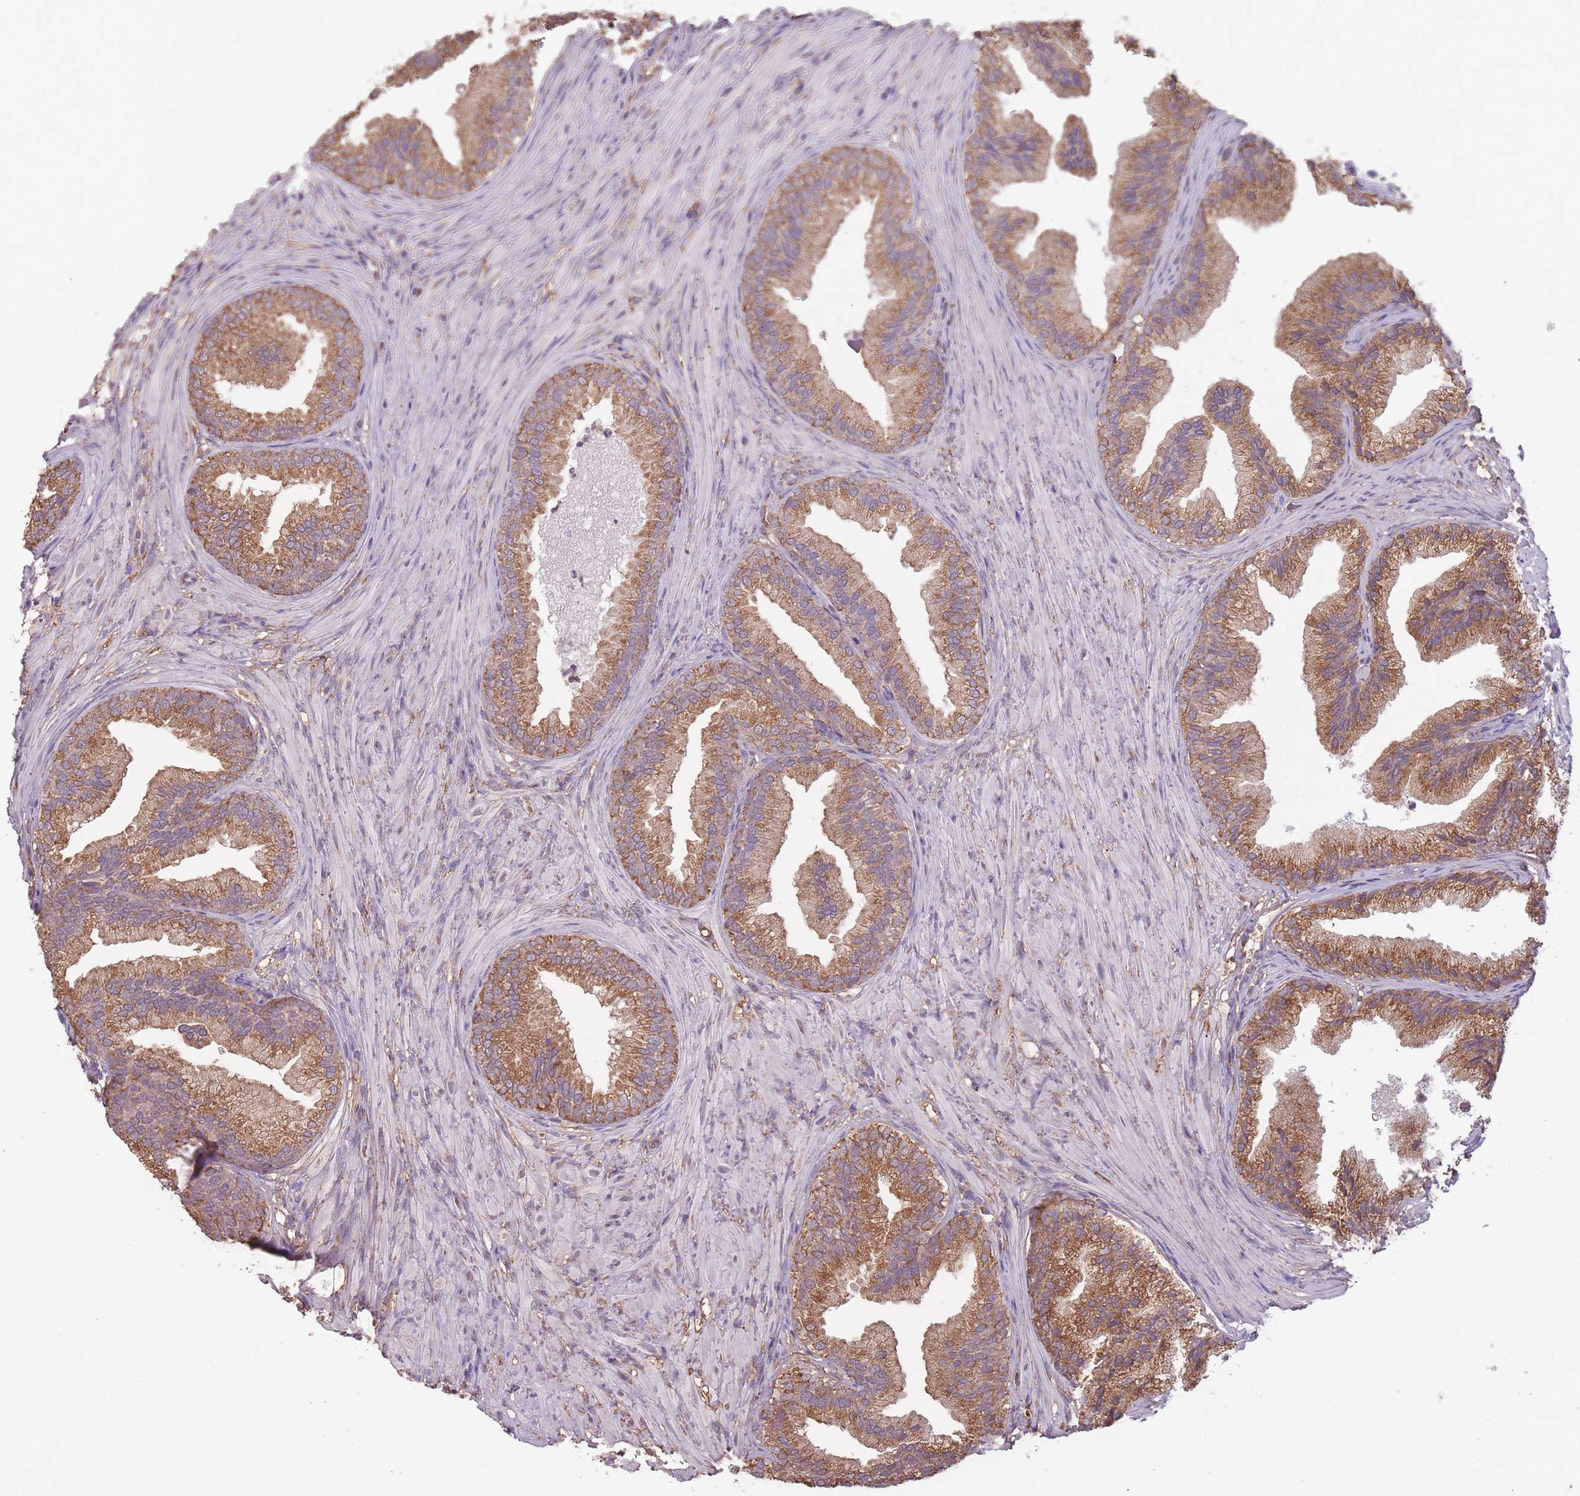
{"staining": {"intensity": "moderate", "quantity": ">75%", "location": "cytoplasmic/membranous"}, "tissue": "prostate", "cell_type": "Glandular cells", "image_type": "normal", "snomed": [{"axis": "morphology", "description": "Normal tissue, NOS"}, {"axis": "topography", "description": "Prostate"}], "caption": "High-power microscopy captured an immunohistochemistry image of unremarkable prostate, revealing moderate cytoplasmic/membranous positivity in approximately >75% of glandular cells. (DAB = brown stain, brightfield microscopy at high magnification).", "gene": "SANBR", "patient": {"sex": "male", "age": 76}}